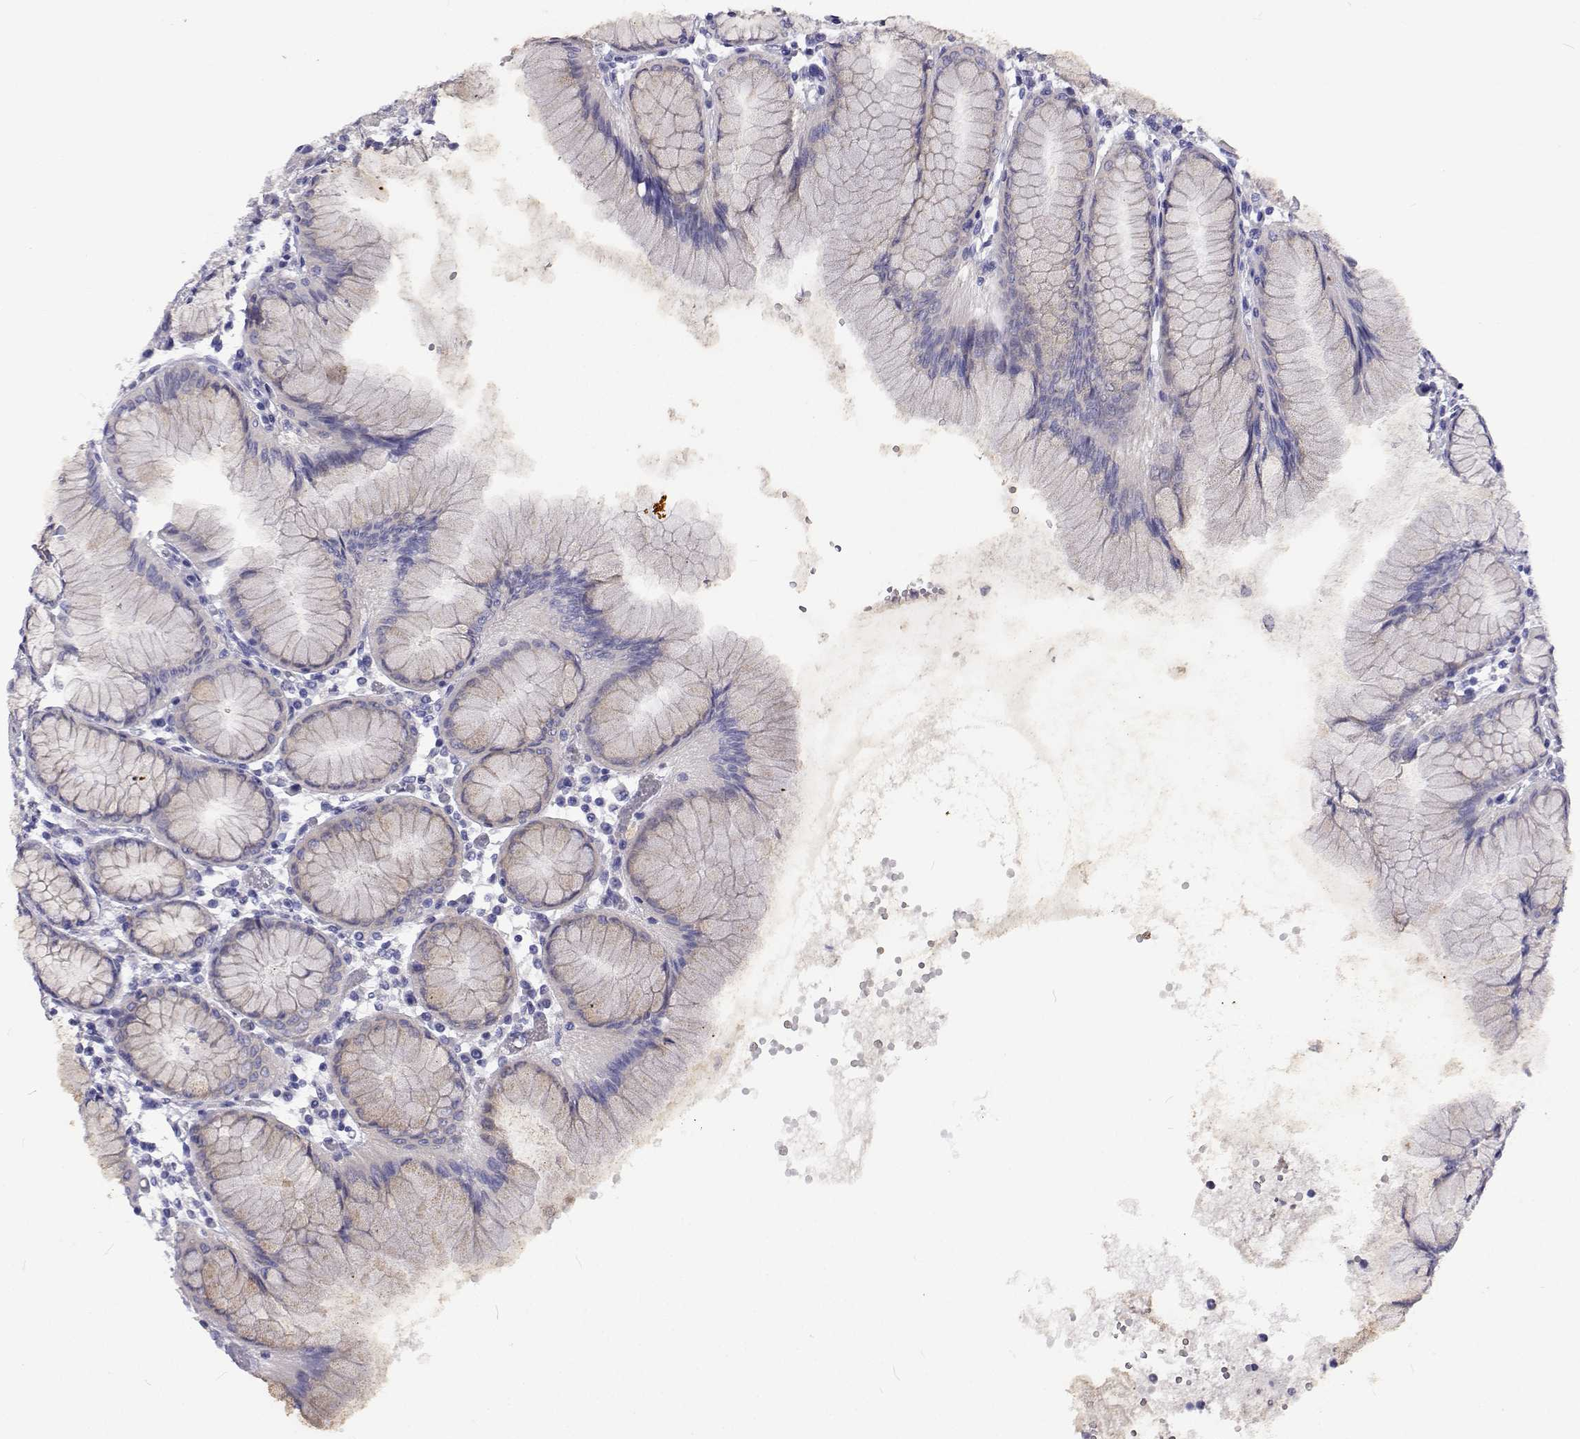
{"staining": {"intensity": "weak", "quantity": "<25%", "location": "cytoplasmic/membranous"}, "tissue": "stomach", "cell_type": "Glandular cells", "image_type": "normal", "snomed": [{"axis": "morphology", "description": "Normal tissue, NOS"}, {"axis": "topography", "description": "Stomach"}], "caption": "IHC image of unremarkable human stomach stained for a protein (brown), which exhibits no expression in glandular cells. The staining is performed using DAB brown chromogen with nuclei counter-stained in using hematoxylin.", "gene": "LHFPL7", "patient": {"sex": "female", "age": 57}}